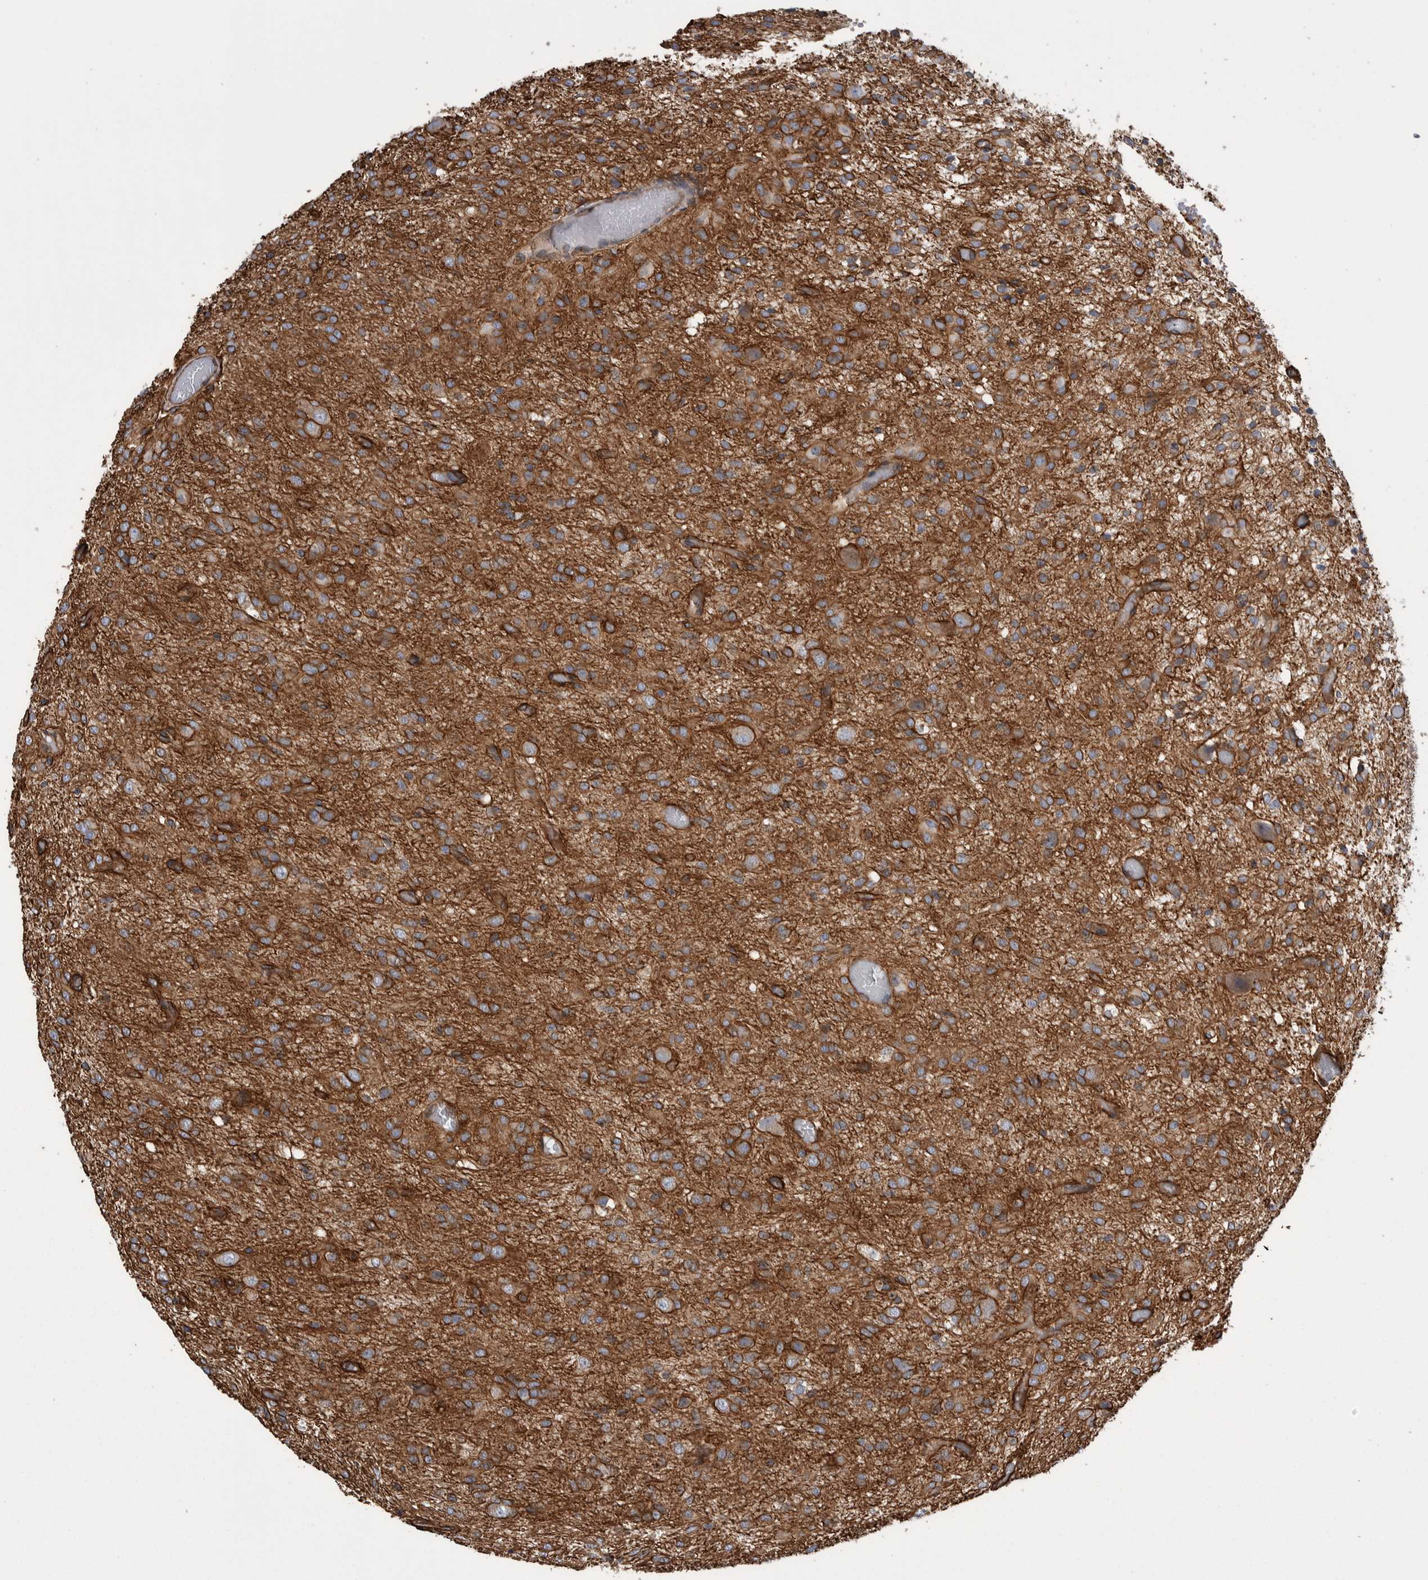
{"staining": {"intensity": "strong", "quantity": ">75%", "location": "cytoplasmic/membranous"}, "tissue": "glioma", "cell_type": "Tumor cells", "image_type": "cancer", "snomed": [{"axis": "morphology", "description": "Glioma, malignant, High grade"}, {"axis": "topography", "description": "Brain"}], "caption": "A high-resolution image shows immunohistochemistry staining of glioma, which exhibits strong cytoplasmic/membranous expression in approximately >75% of tumor cells.", "gene": "KIF12", "patient": {"sex": "female", "age": 59}}